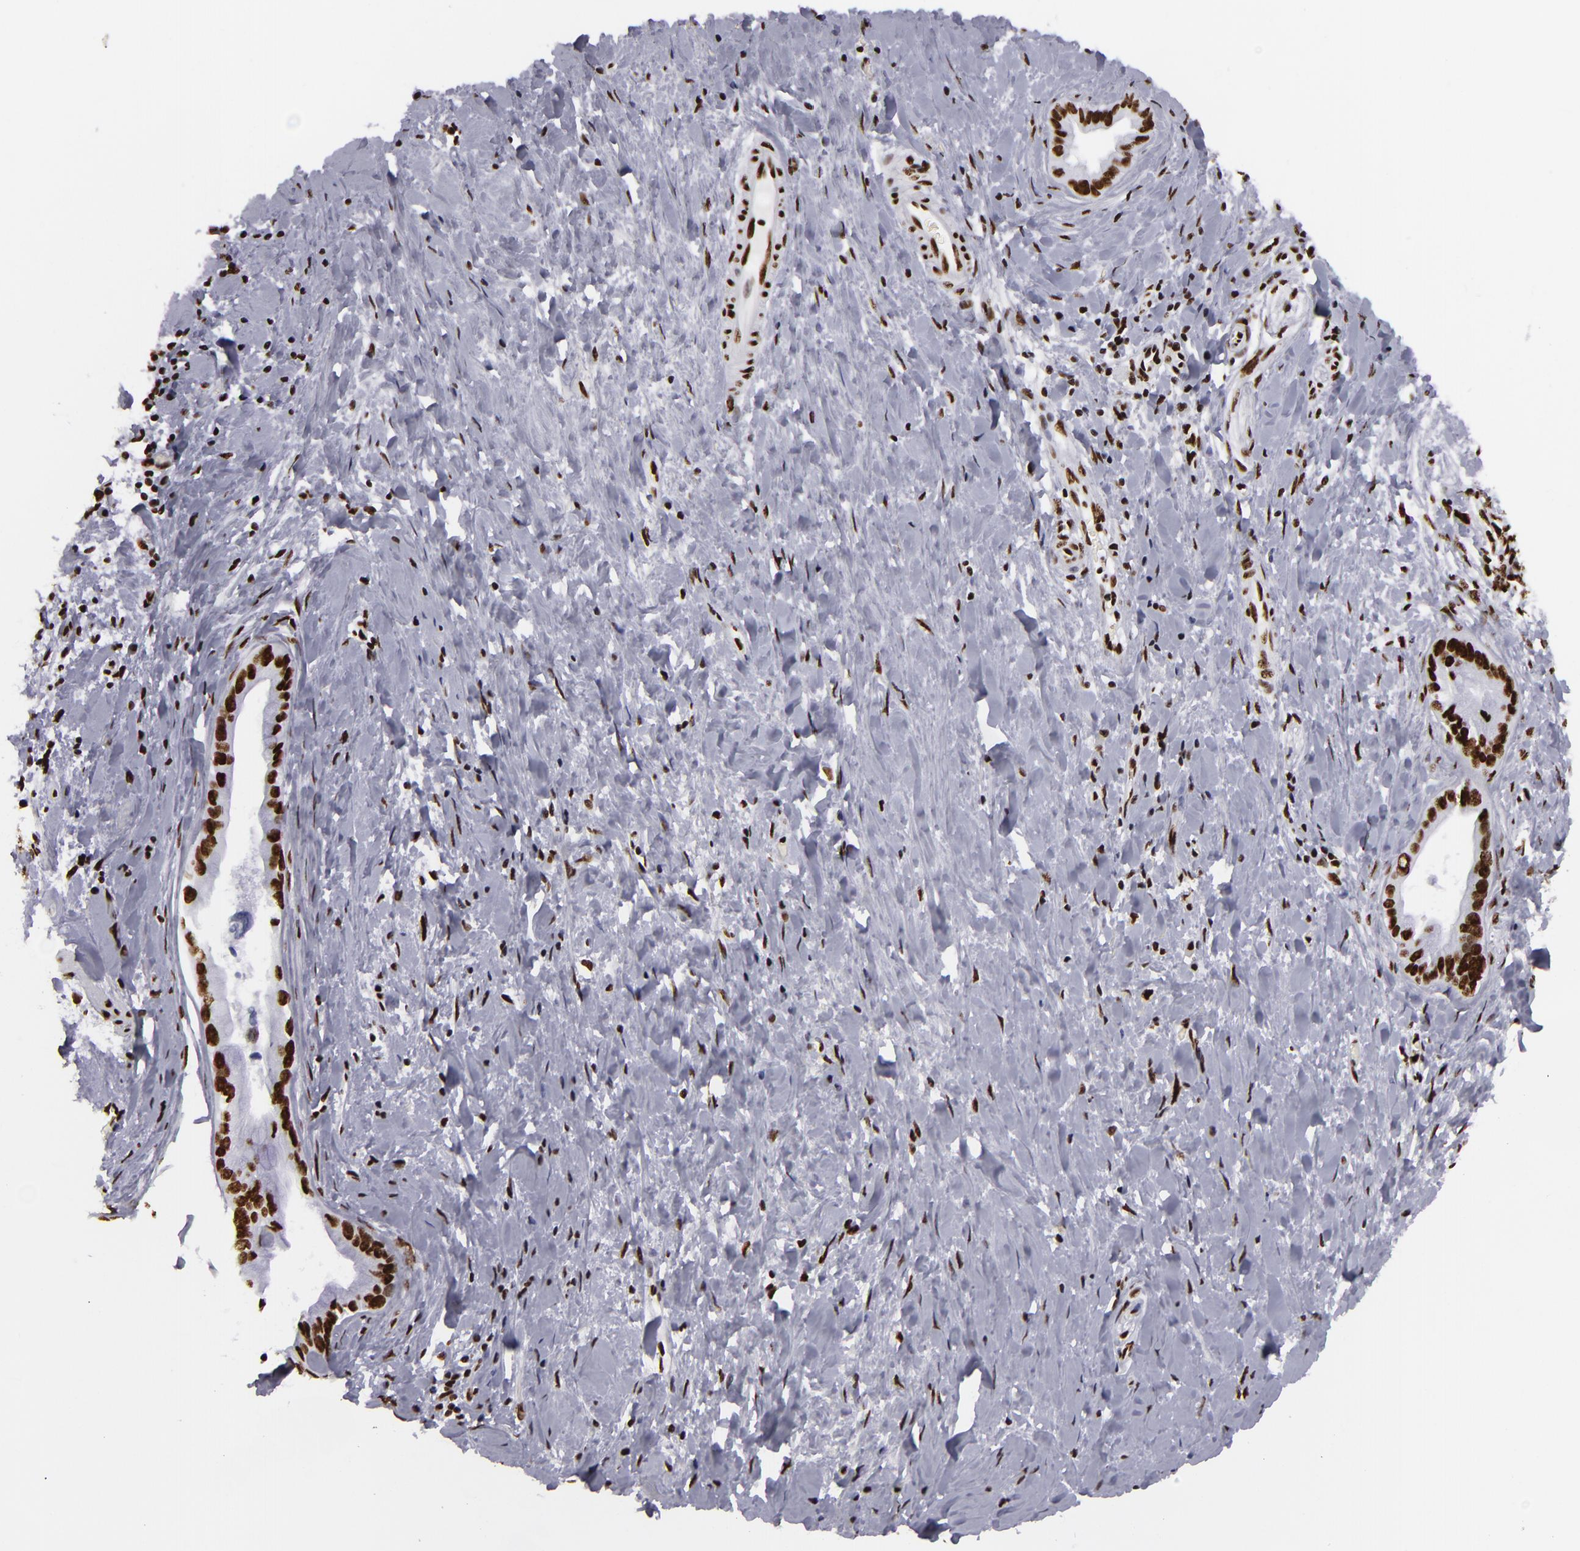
{"staining": {"intensity": "strong", "quantity": "25%-75%", "location": "nuclear"}, "tissue": "liver cancer", "cell_type": "Tumor cells", "image_type": "cancer", "snomed": [{"axis": "morphology", "description": "Cholangiocarcinoma"}, {"axis": "topography", "description": "Liver"}], "caption": "Liver cancer stained with DAB immunohistochemistry exhibits high levels of strong nuclear positivity in about 25%-75% of tumor cells.", "gene": "SAFB", "patient": {"sex": "female", "age": 65}}